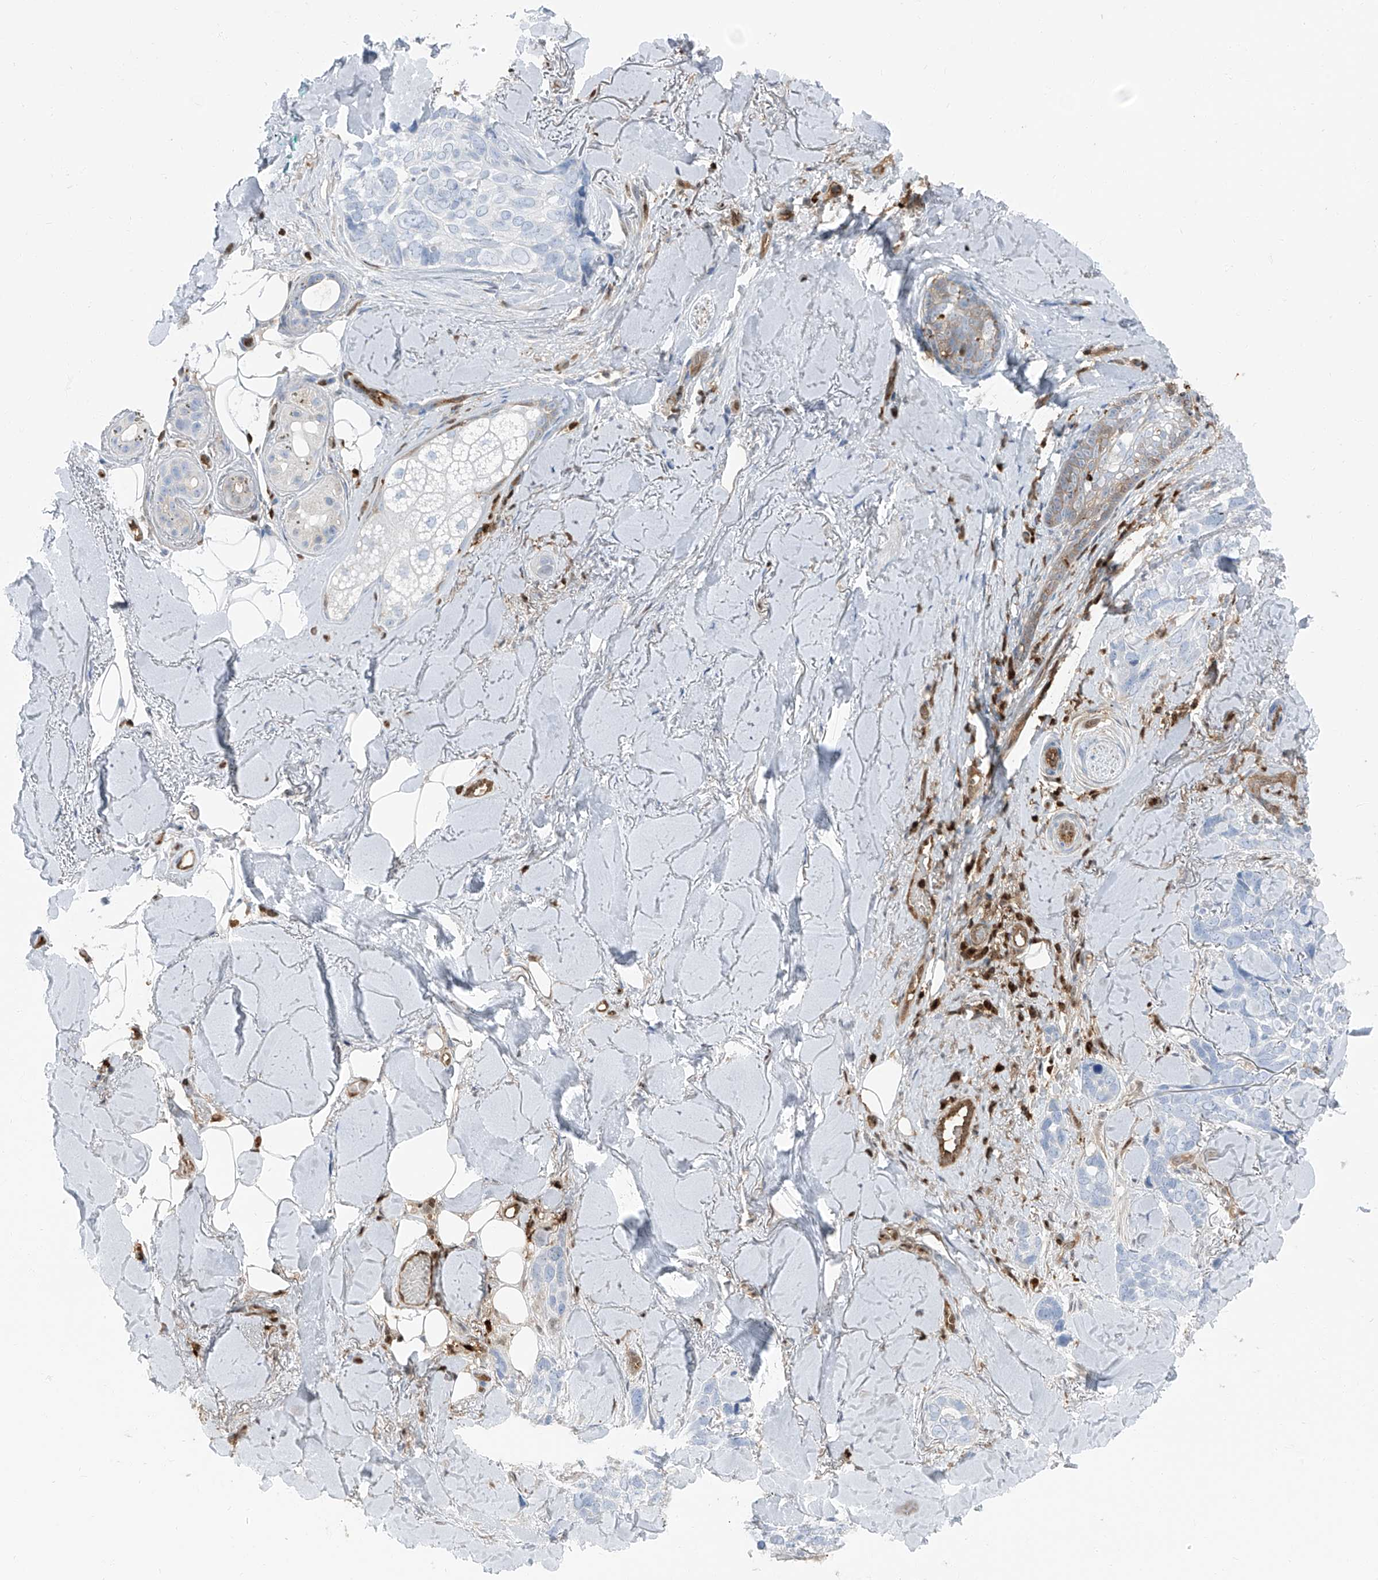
{"staining": {"intensity": "negative", "quantity": "none", "location": "none"}, "tissue": "skin cancer", "cell_type": "Tumor cells", "image_type": "cancer", "snomed": [{"axis": "morphology", "description": "Basal cell carcinoma"}, {"axis": "topography", "description": "Skin"}], "caption": "DAB immunohistochemical staining of human skin cancer reveals no significant positivity in tumor cells.", "gene": "PSMB10", "patient": {"sex": "female", "age": 82}}